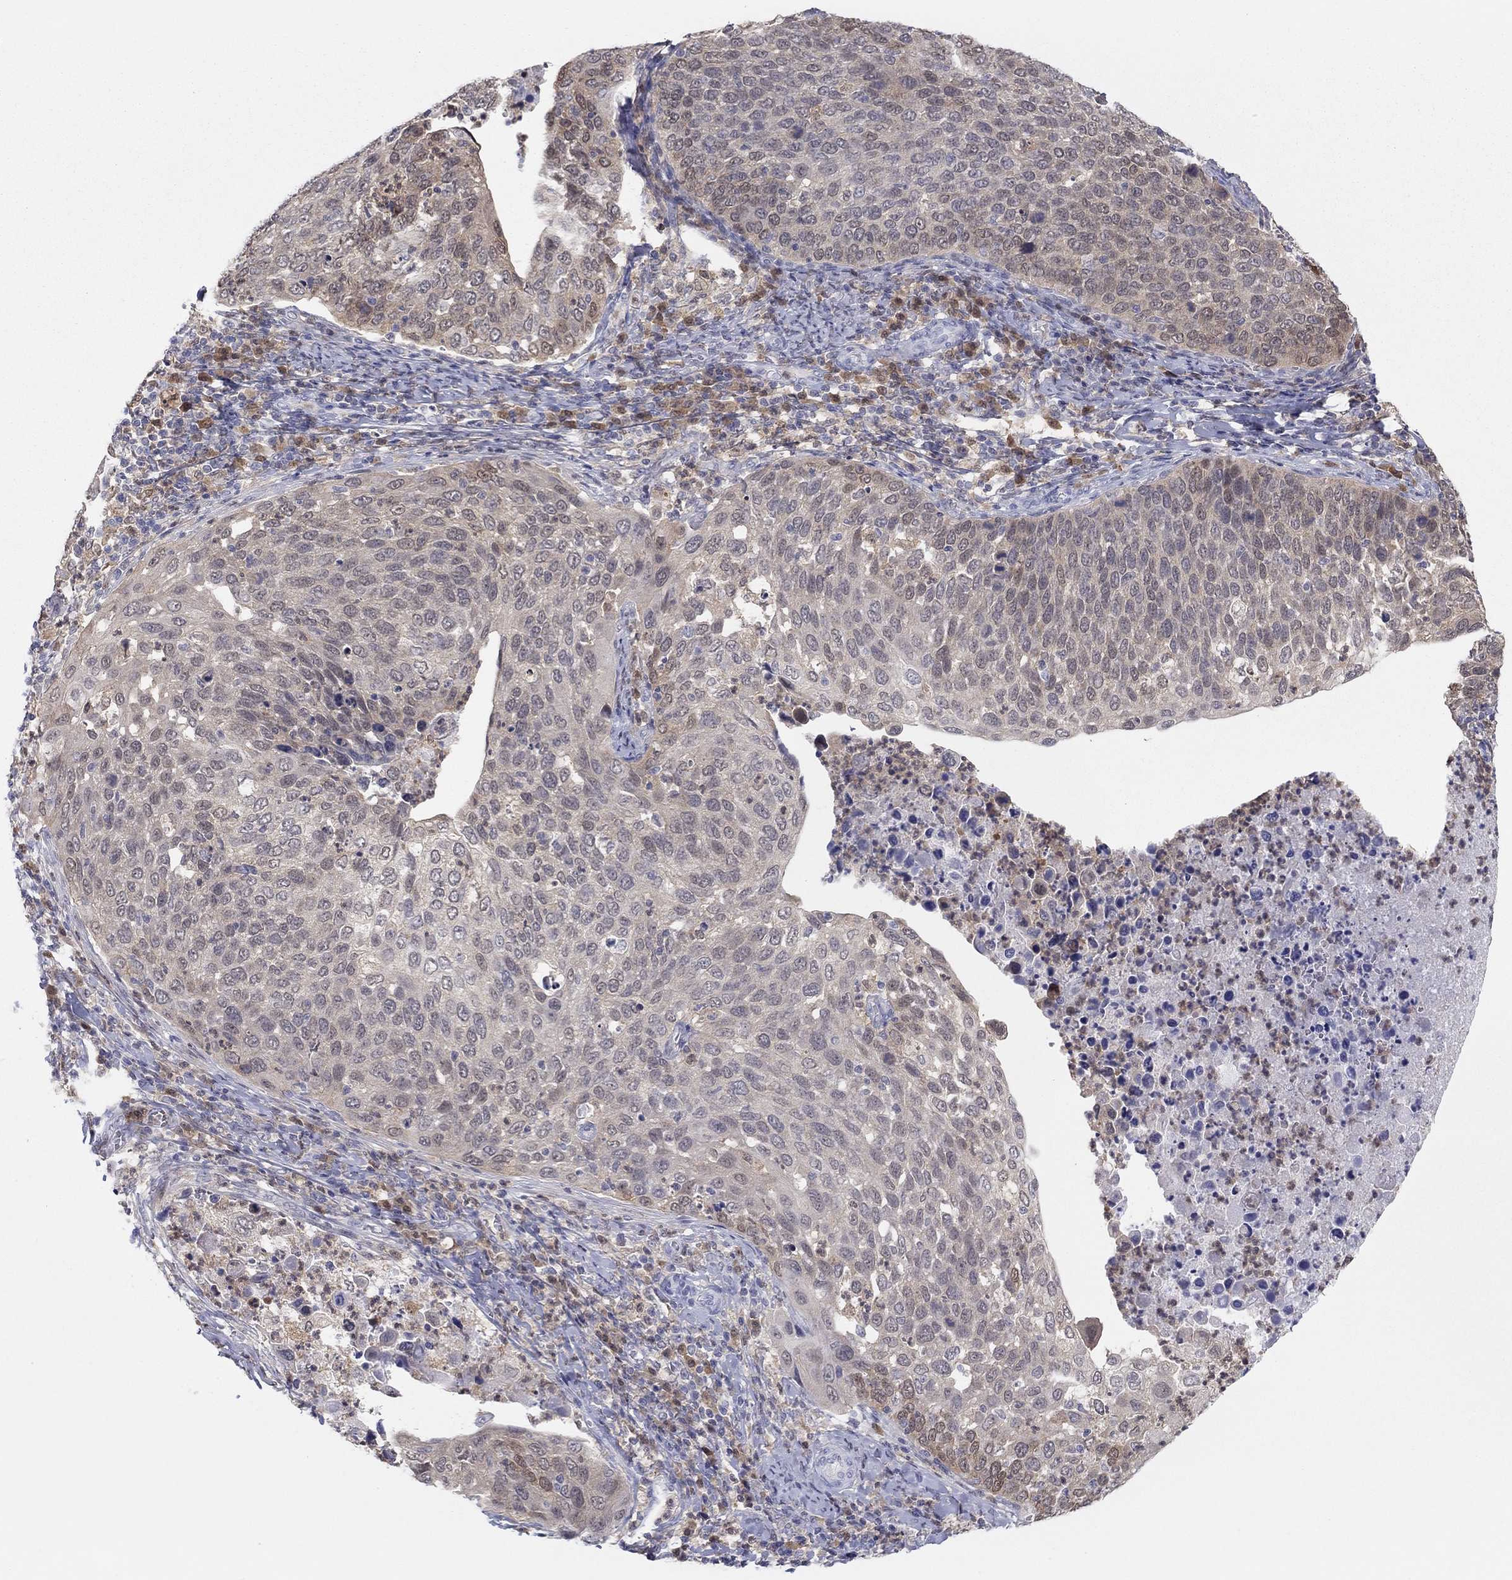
{"staining": {"intensity": "weak", "quantity": "25%-75%", "location": "cytoplasmic/membranous"}, "tissue": "cervical cancer", "cell_type": "Tumor cells", "image_type": "cancer", "snomed": [{"axis": "morphology", "description": "Squamous cell carcinoma, NOS"}, {"axis": "topography", "description": "Cervix"}], "caption": "Protein expression analysis of human cervical cancer (squamous cell carcinoma) reveals weak cytoplasmic/membranous expression in approximately 25%-75% of tumor cells. (Brightfield microscopy of DAB IHC at high magnification).", "gene": "PDXK", "patient": {"sex": "female", "age": 54}}